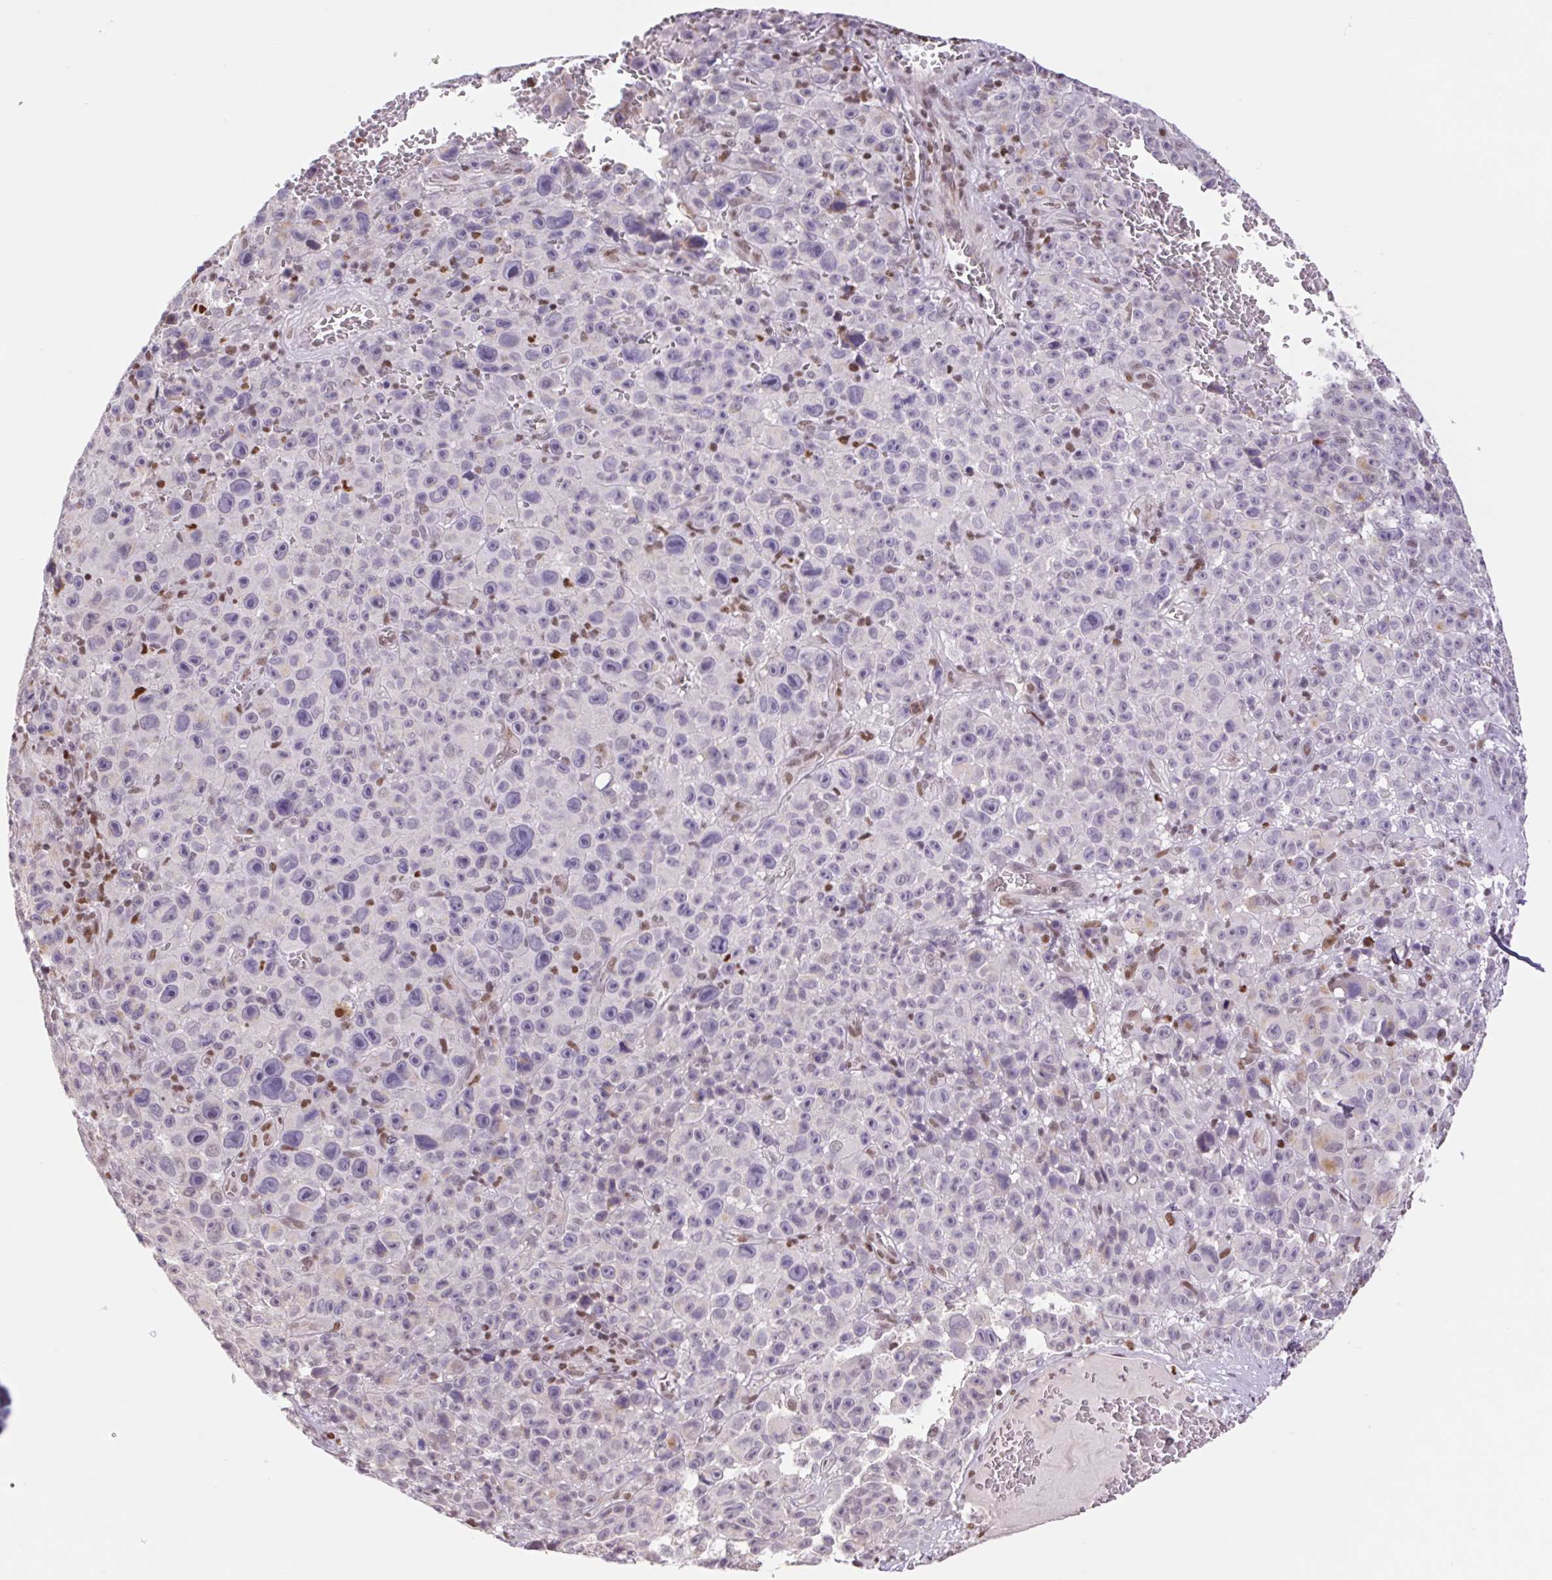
{"staining": {"intensity": "negative", "quantity": "none", "location": "none"}, "tissue": "melanoma", "cell_type": "Tumor cells", "image_type": "cancer", "snomed": [{"axis": "morphology", "description": "Malignant melanoma, NOS"}, {"axis": "topography", "description": "Skin"}], "caption": "Immunohistochemical staining of melanoma exhibits no significant staining in tumor cells.", "gene": "TRERF1", "patient": {"sex": "female", "age": 82}}